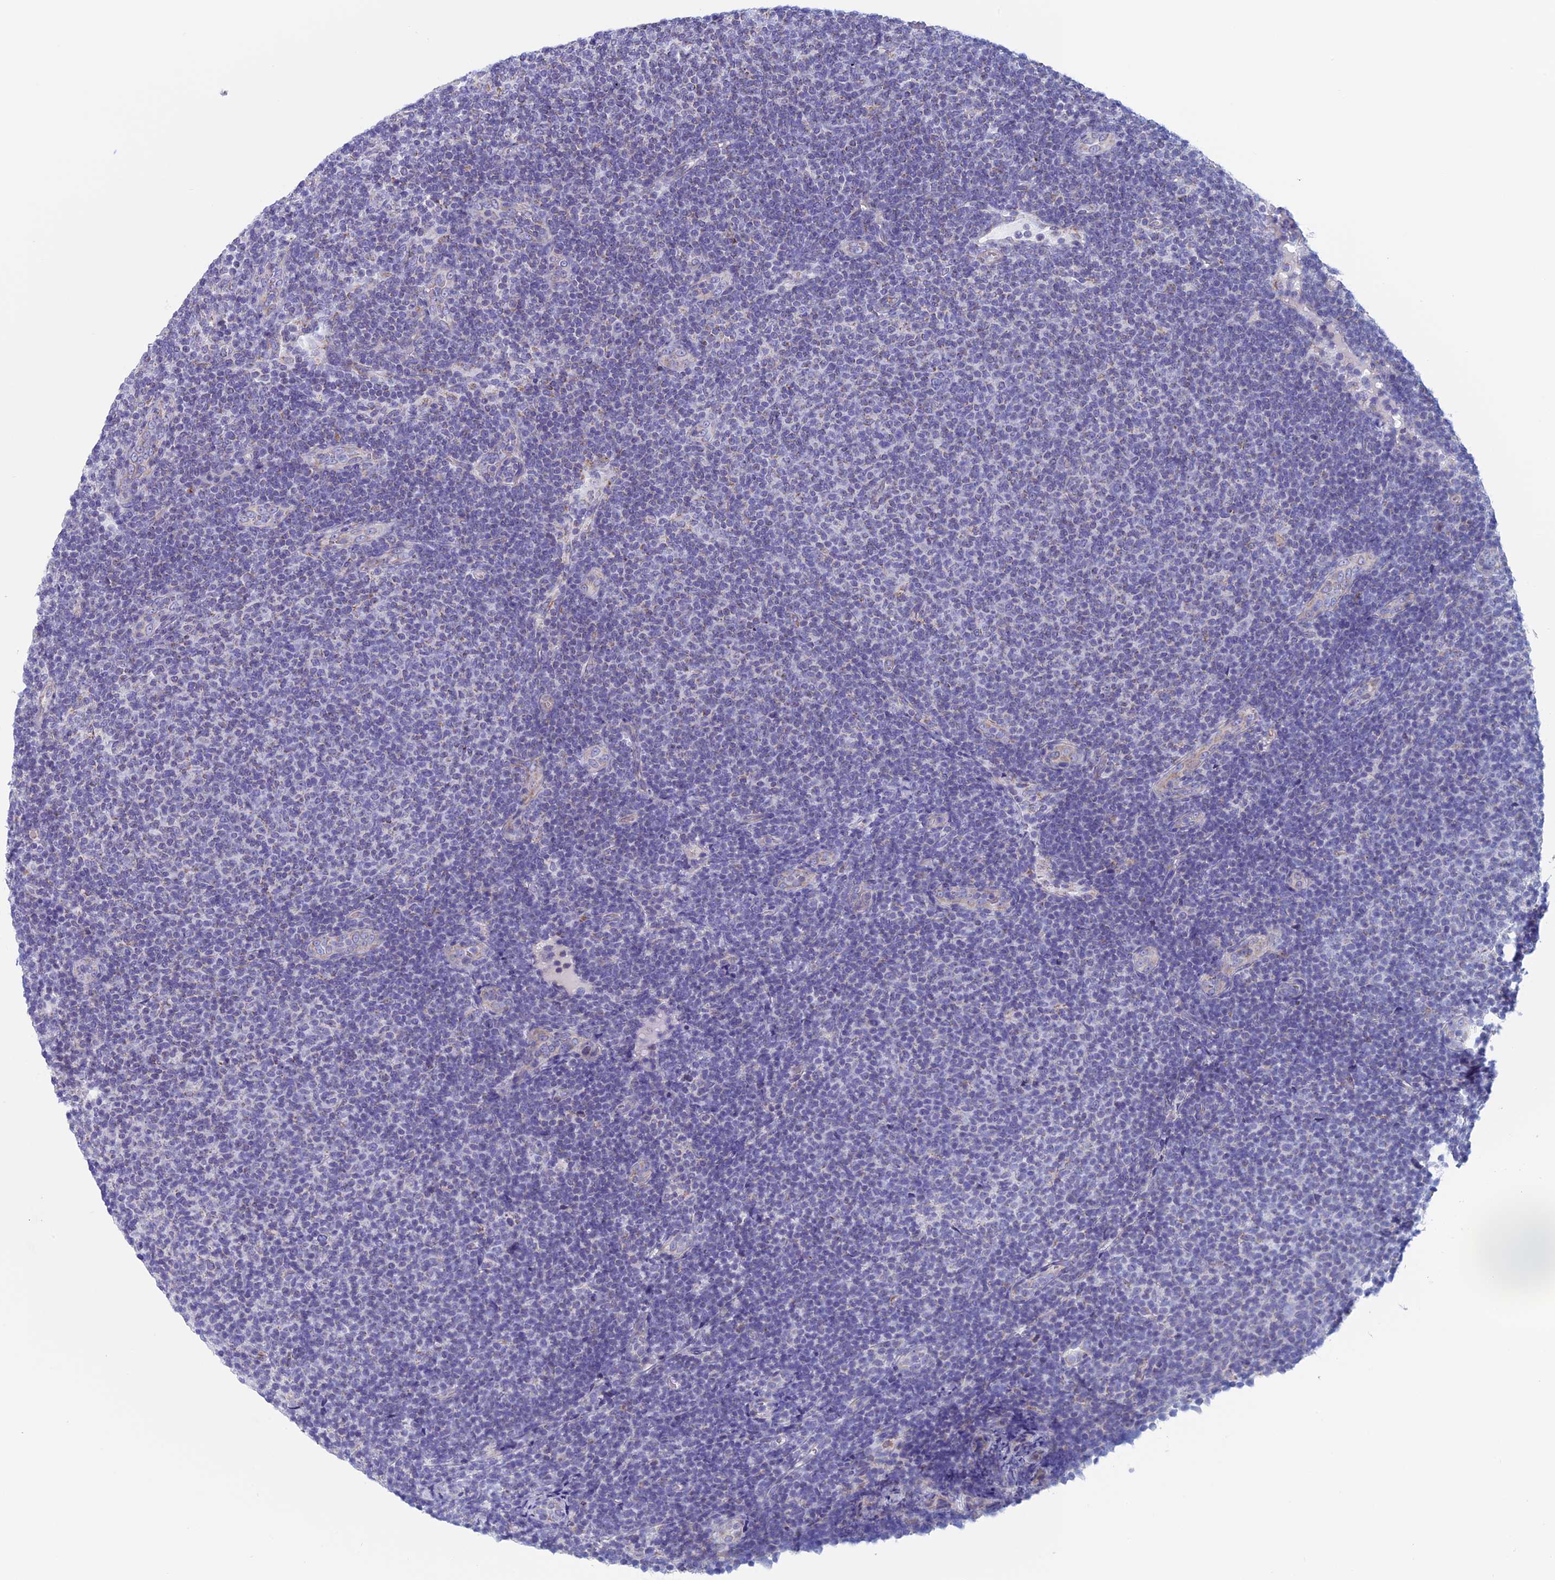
{"staining": {"intensity": "negative", "quantity": "none", "location": "none"}, "tissue": "lymphoma", "cell_type": "Tumor cells", "image_type": "cancer", "snomed": [{"axis": "morphology", "description": "Malignant lymphoma, non-Hodgkin's type, Low grade"}, {"axis": "topography", "description": "Lymph node"}], "caption": "Lymphoma stained for a protein using immunohistochemistry (IHC) reveals no expression tumor cells.", "gene": "NDUFB9", "patient": {"sex": "male", "age": 66}}